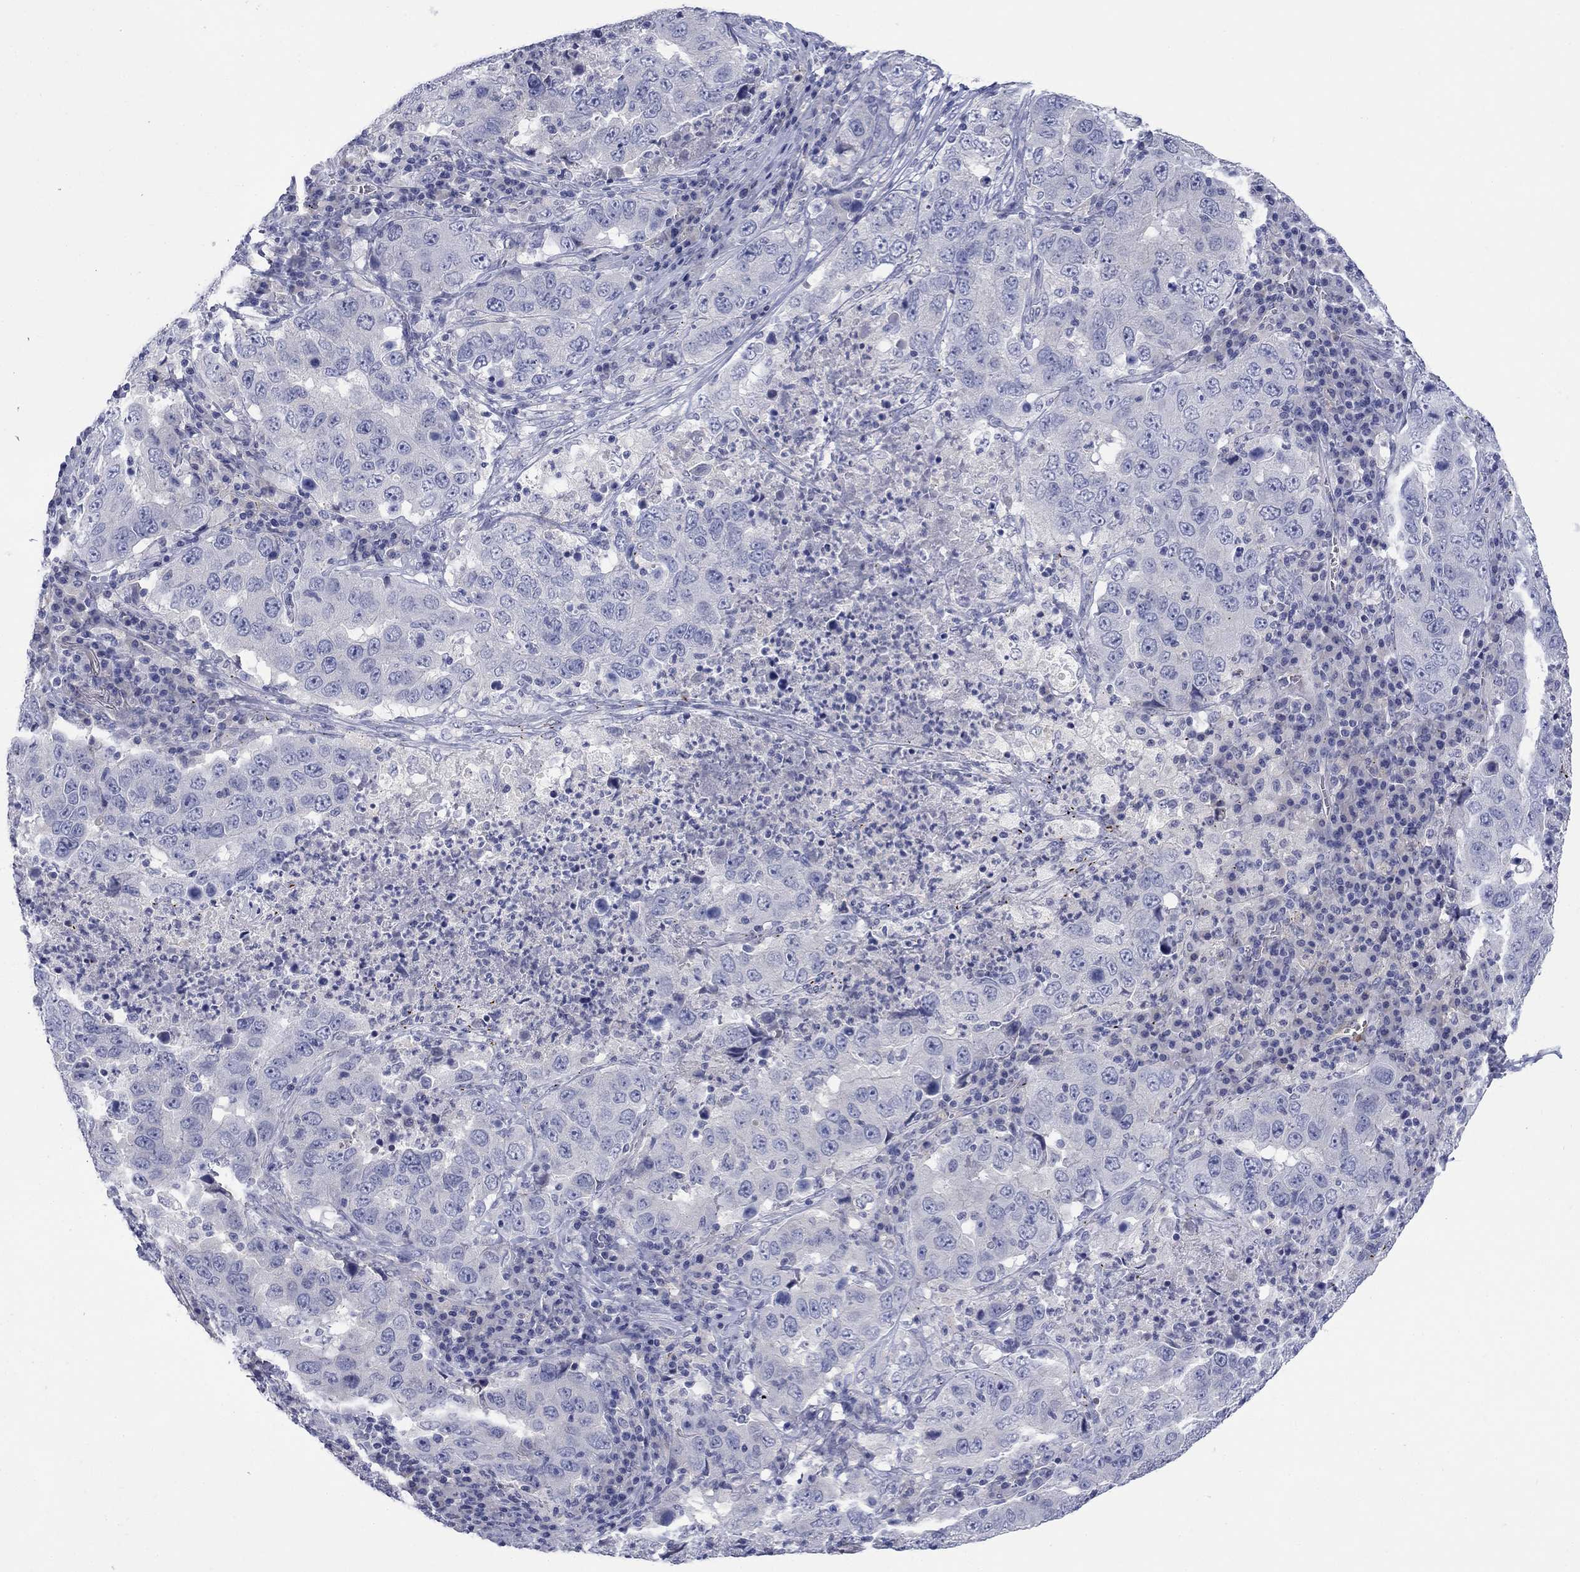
{"staining": {"intensity": "negative", "quantity": "none", "location": "none"}, "tissue": "lung cancer", "cell_type": "Tumor cells", "image_type": "cancer", "snomed": [{"axis": "morphology", "description": "Adenocarcinoma, NOS"}, {"axis": "topography", "description": "Lung"}], "caption": "Immunohistochemistry (IHC) of human lung adenocarcinoma displays no expression in tumor cells.", "gene": "PTPRZ1", "patient": {"sex": "male", "age": 73}}